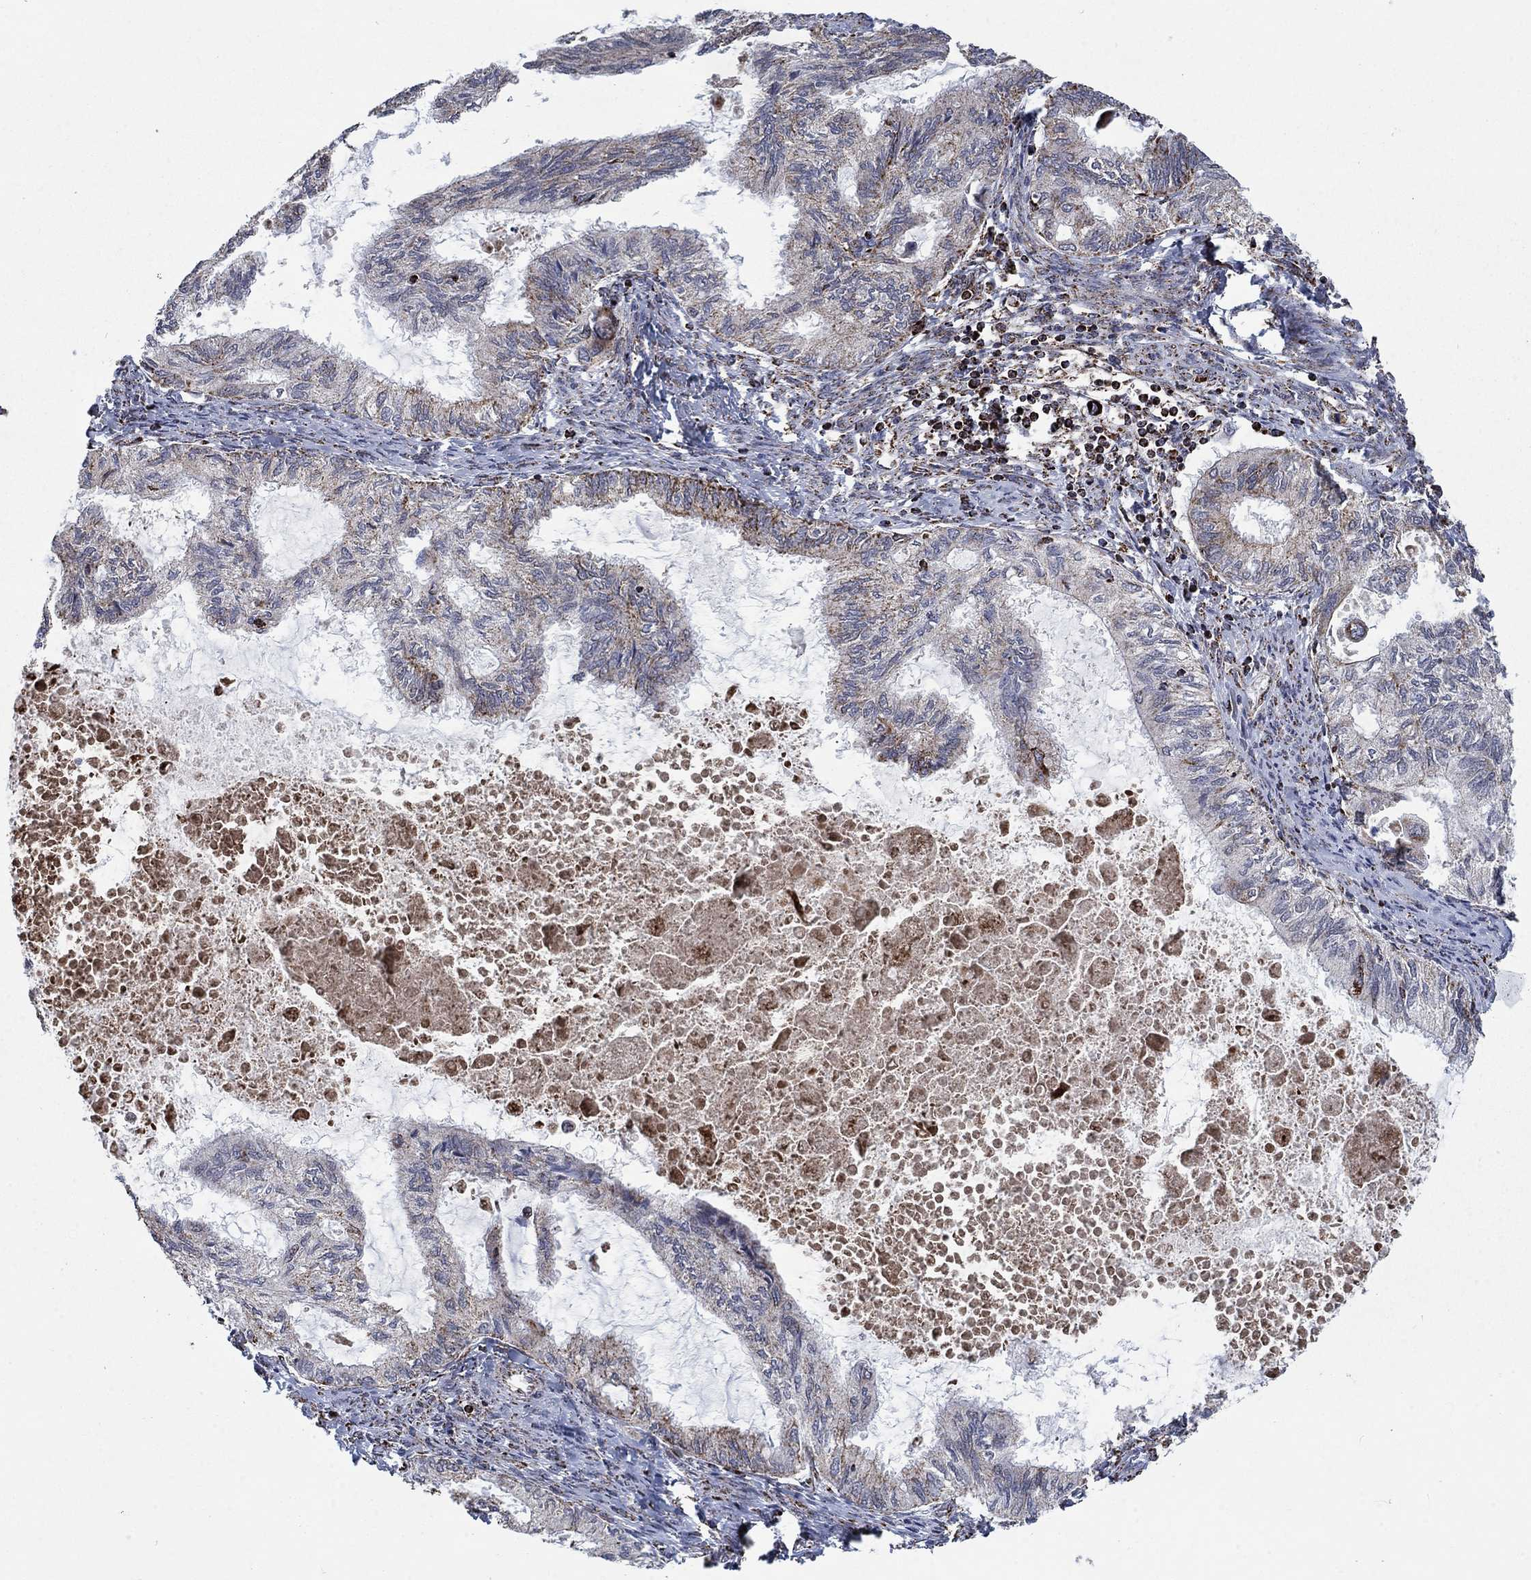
{"staining": {"intensity": "strong", "quantity": "<25%", "location": "cytoplasmic/membranous"}, "tissue": "endometrial cancer", "cell_type": "Tumor cells", "image_type": "cancer", "snomed": [{"axis": "morphology", "description": "Adenocarcinoma, NOS"}, {"axis": "topography", "description": "Endometrium"}], "caption": "DAB (3,3'-diaminobenzidine) immunohistochemical staining of human endometrial adenocarcinoma displays strong cytoplasmic/membranous protein expression in approximately <25% of tumor cells. (IHC, brightfield microscopy, high magnification).", "gene": "MOAP1", "patient": {"sex": "female", "age": 86}}